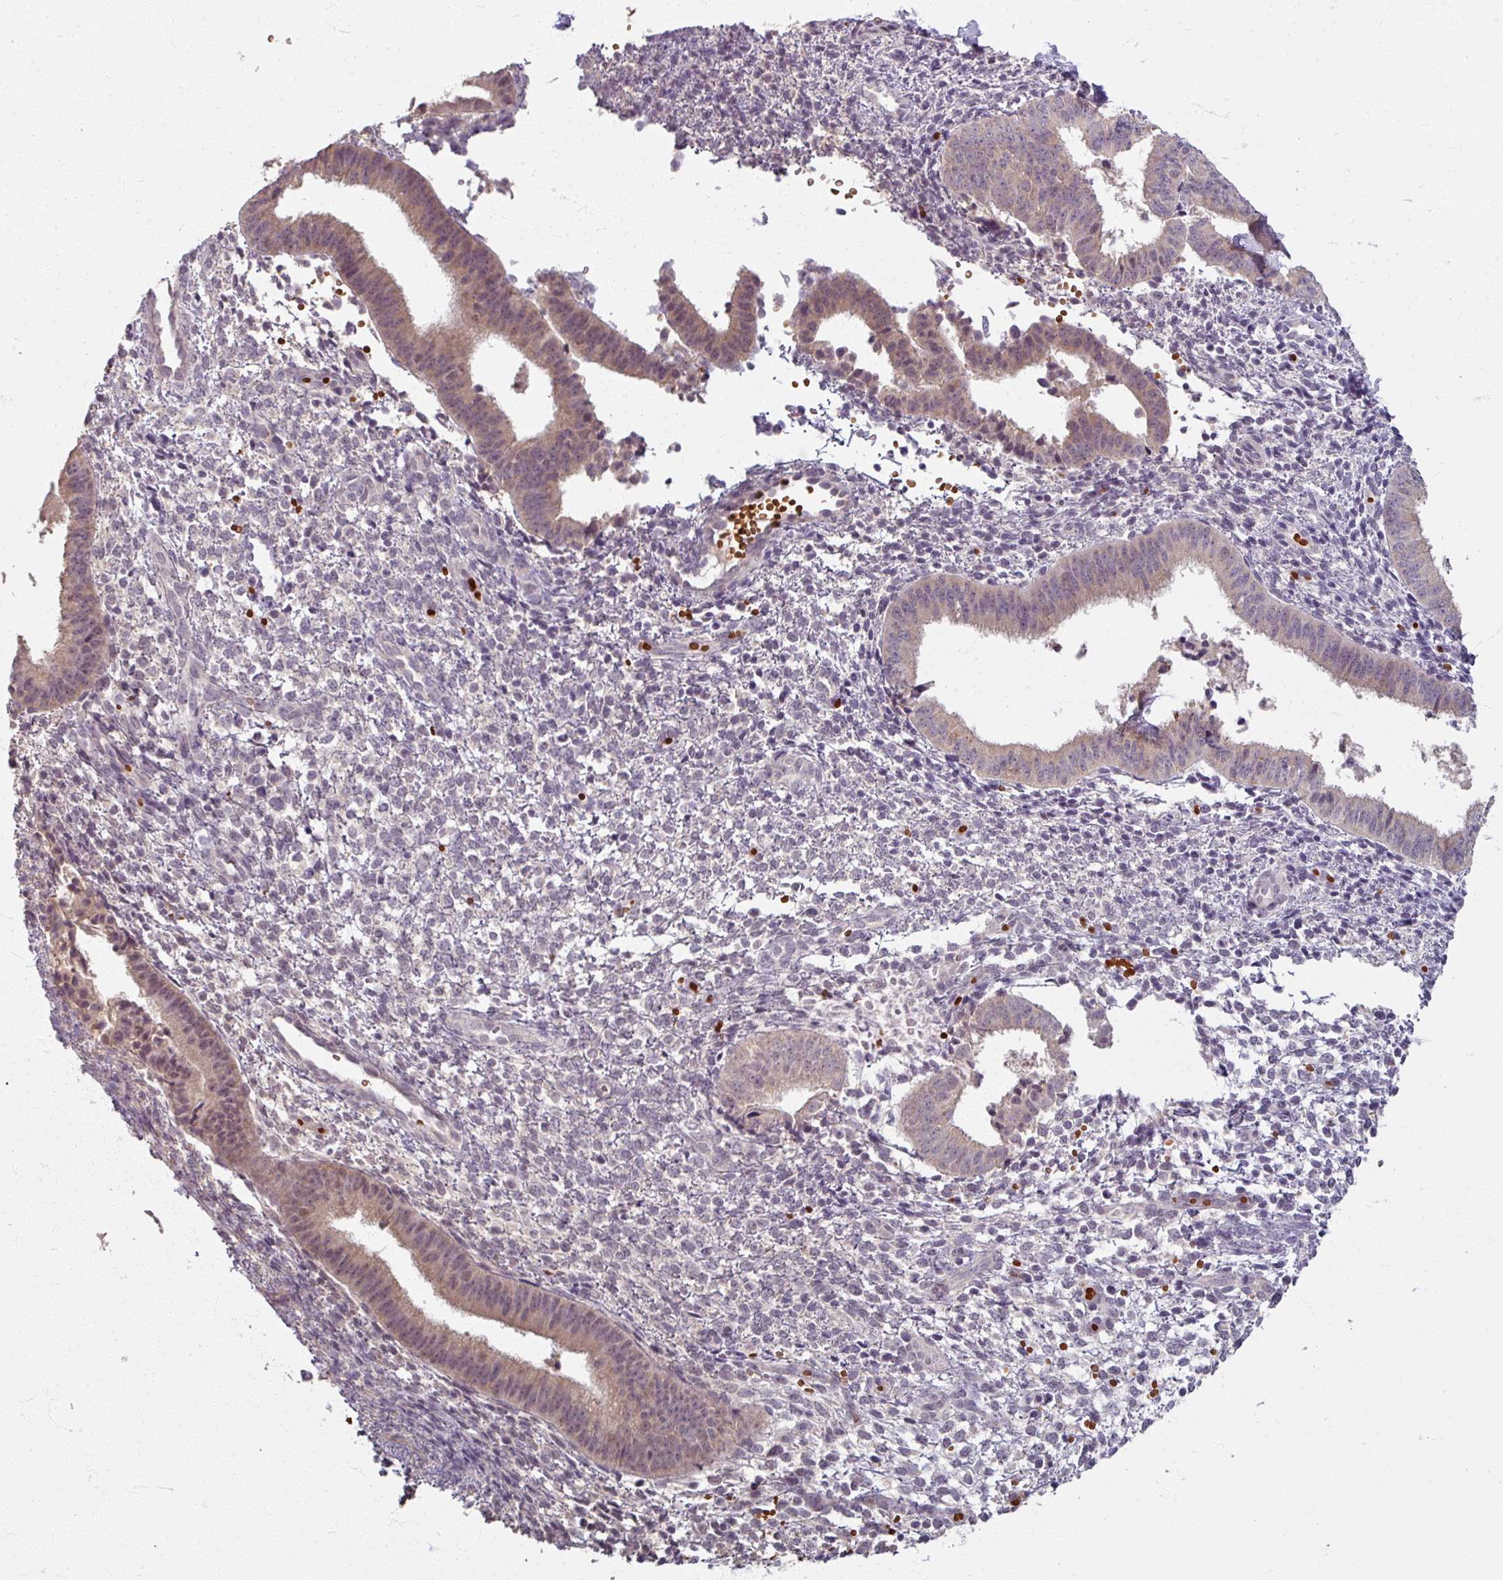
{"staining": {"intensity": "negative", "quantity": "none", "location": "none"}, "tissue": "endometrium", "cell_type": "Cells in endometrial stroma", "image_type": "normal", "snomed": [{"axis": "morphology", "description": "Normal tissue, NOS"}, {"axis": "topography", "description": "Endometrium"}], "caption": "This image is of unremarkable endometrium stained with immunohistochemistry (IHC) to label a protein in brown with the nuclei are counter-stained blue. There is no positivity in cells in endometrial stroma.", "gene": "KMT5C", "patient": {"sex": "female", "age": 49}}